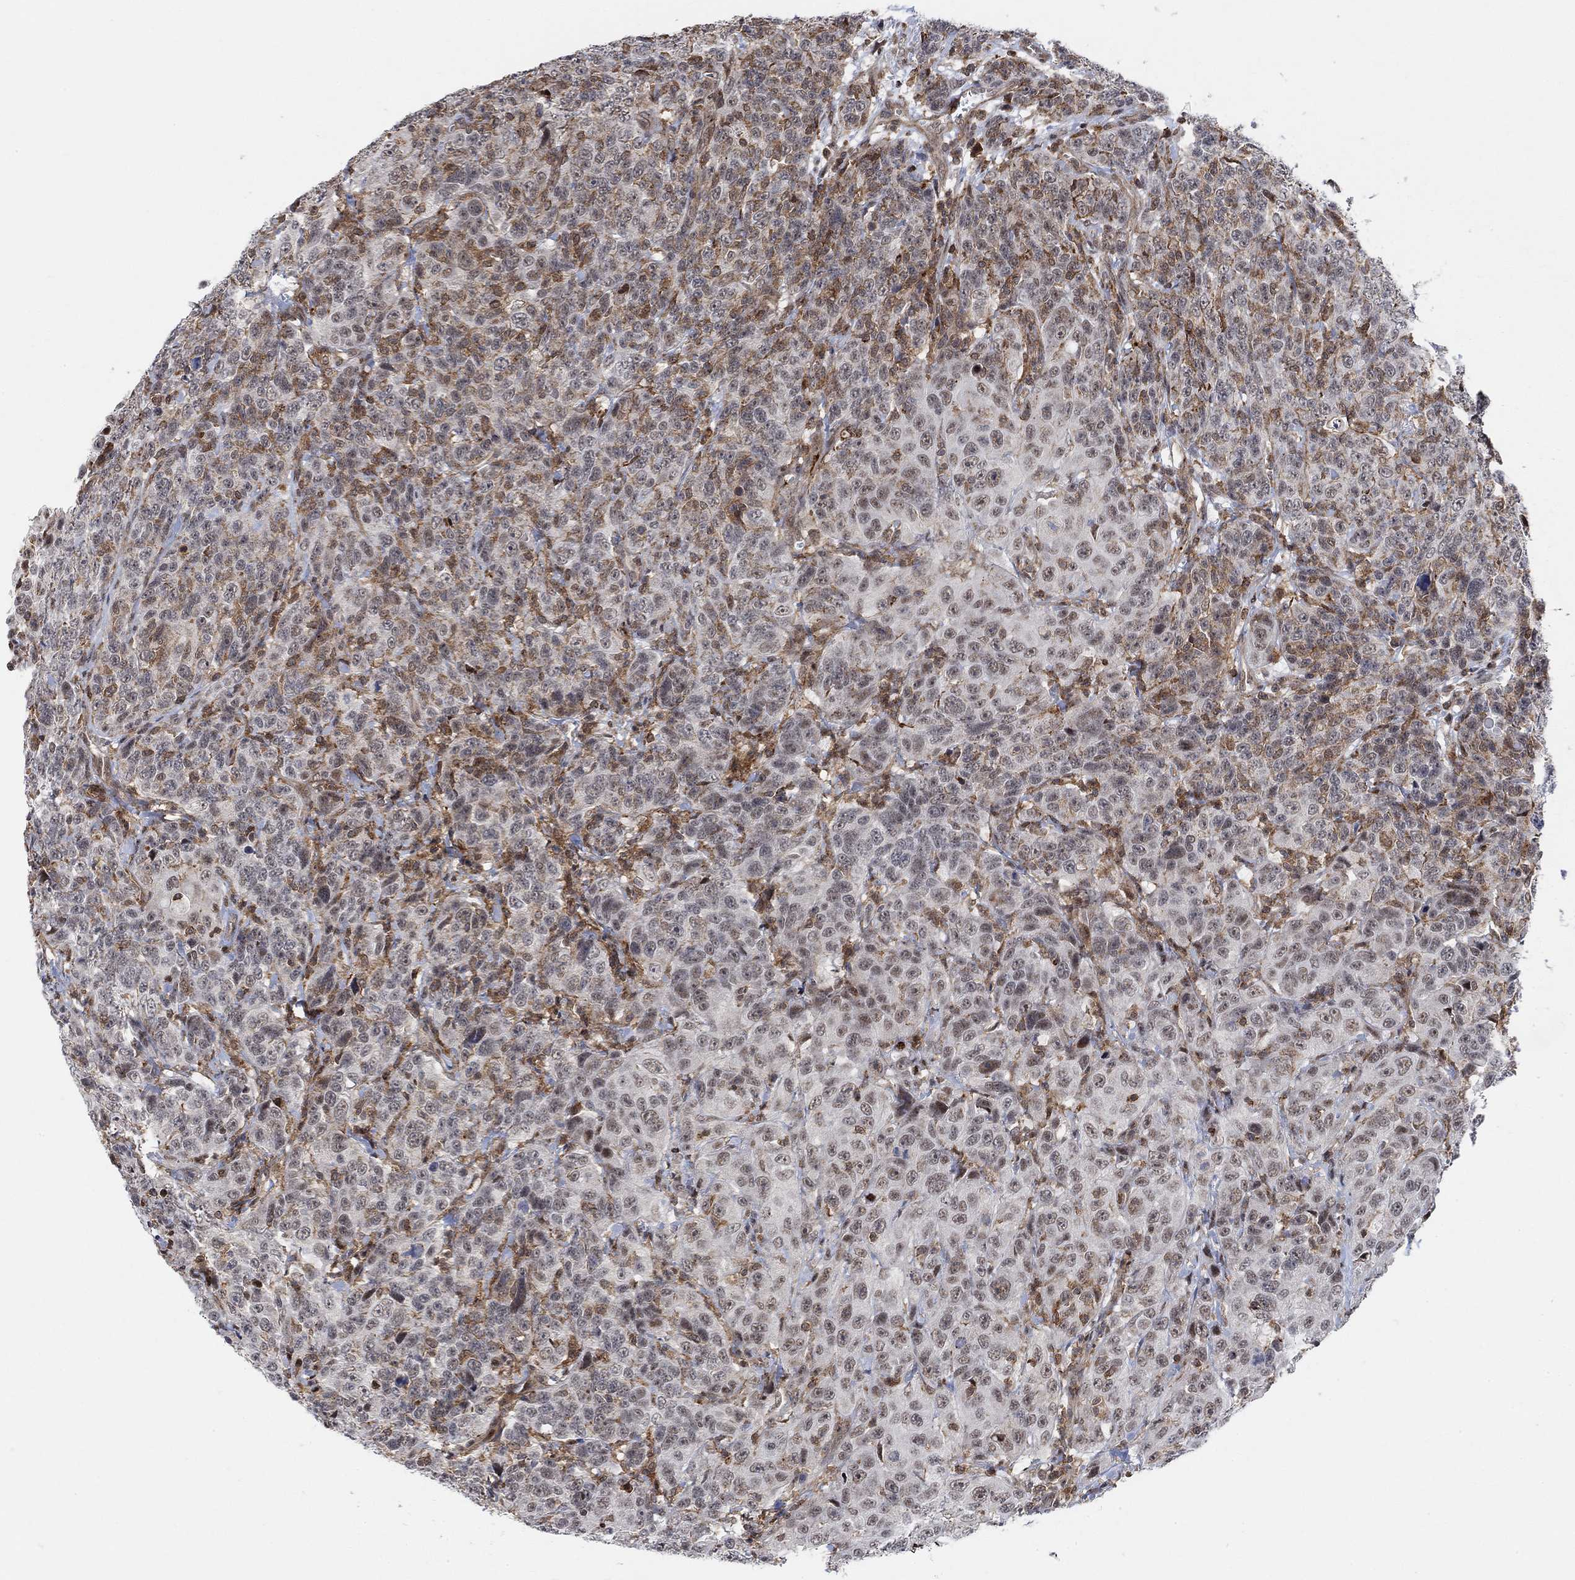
{"staining": {"intensity": "negative", "quantity": "none", "location": "none"}, "tissue": "urothelial cancer", "cell_type": "Tumor cells", "image_type": "cancer", "snomed": [{"axis": "morphology", "description": "Urothelial carcinoma, NOS"}, {"axis": "morphology", "description": "Urothelial carcinoma, High grade"}, {"axis": "topography", "description": "Urinary bladder"}], "caption": "DAB immunohistochemical staining of human urothelial carcinoma (high-grade) displays no significant positivity in tumor cells.", "gene": "PWWP2B", "patient": {"sex": "female", "age": 73}}